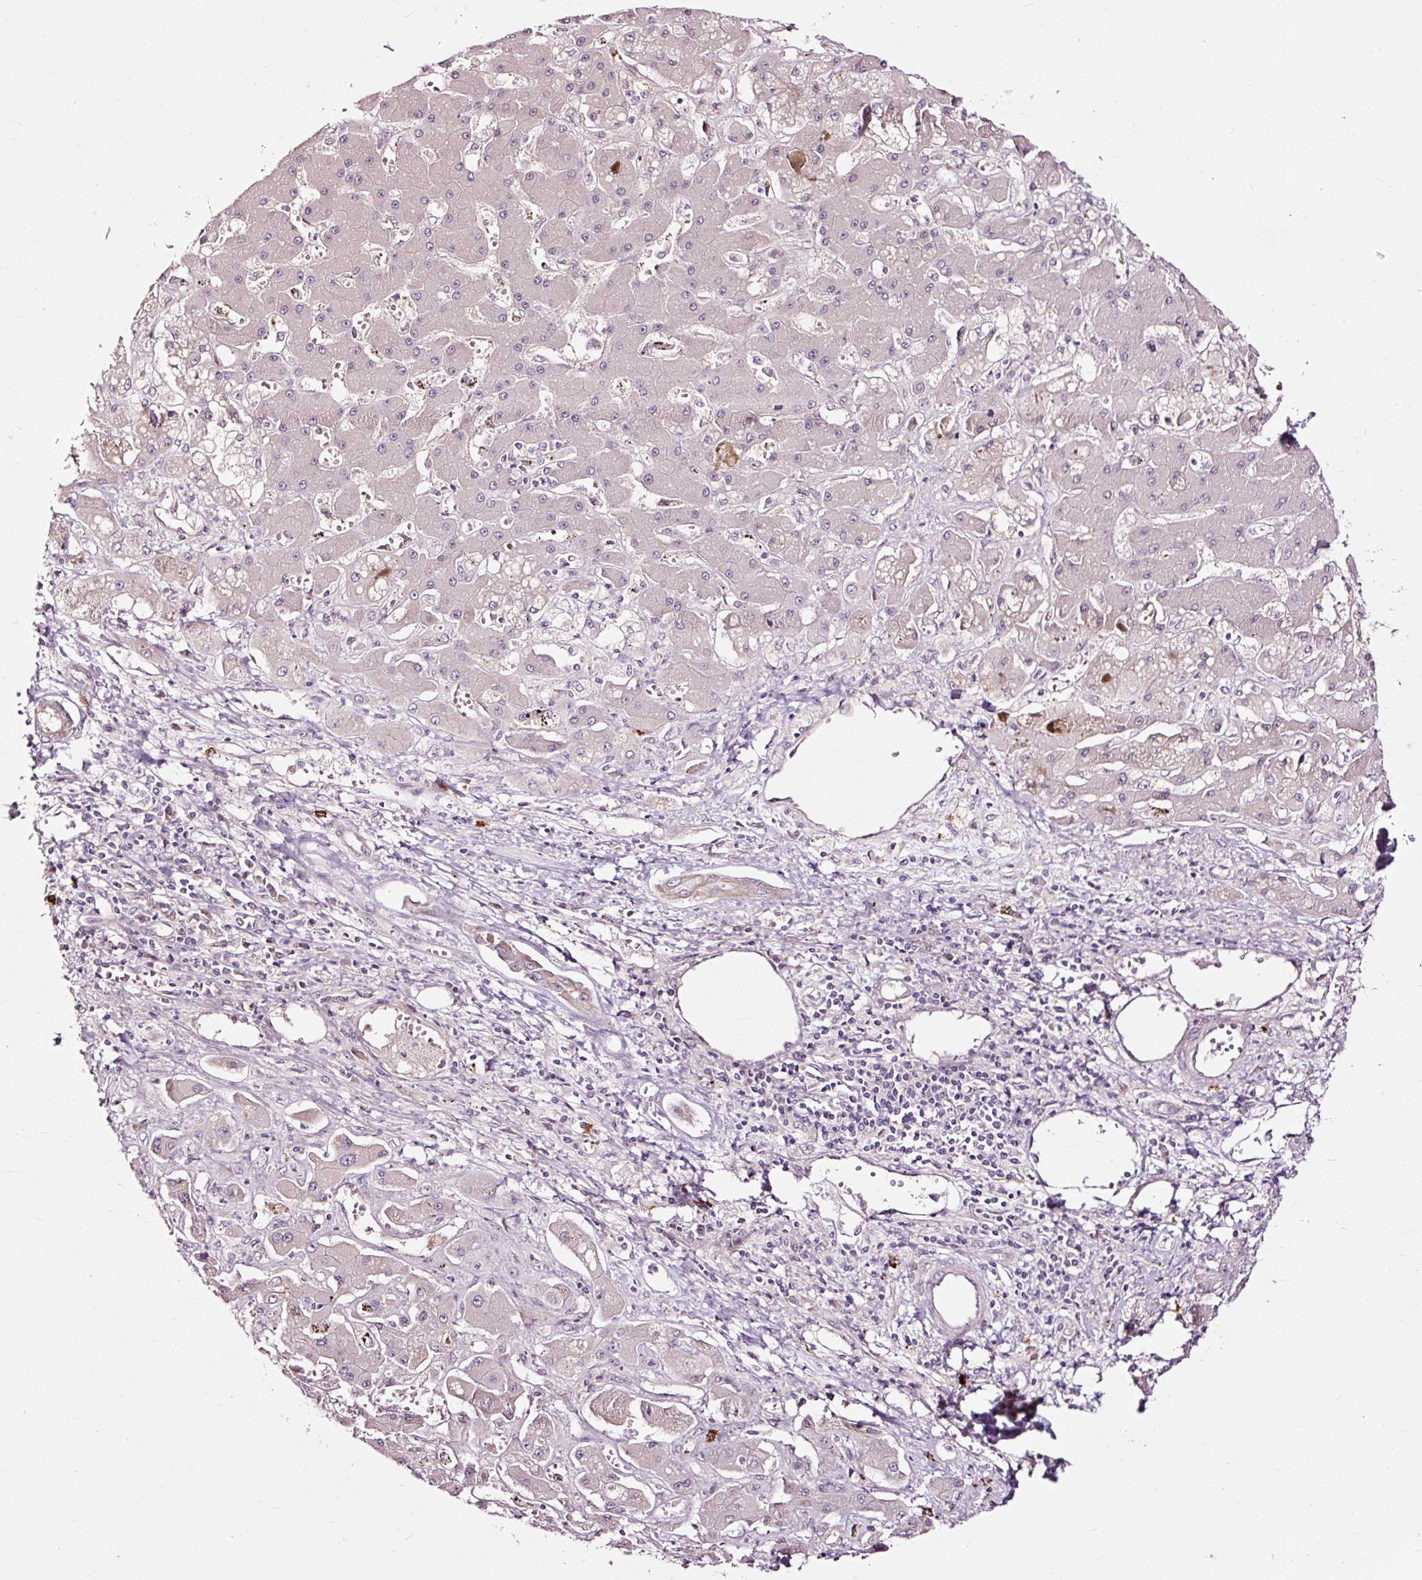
{"staining": {"intensity": "negative", "quantity": "none", "location": "none"}, "tissue": "liver cancer", "cell_type": "Tumor cells", "image_type": "cancer", "snomed": [{"axis": "morphology", "description": "Cholangiocarcinoma"}, {"axis": "topography", "description": "Liver"}], "caption": "This is an IHC image of human liver cancer. There is no staining in tumor cells.", "gene": "UTP14A", "patient": {"sex": "male", "age": 67}}